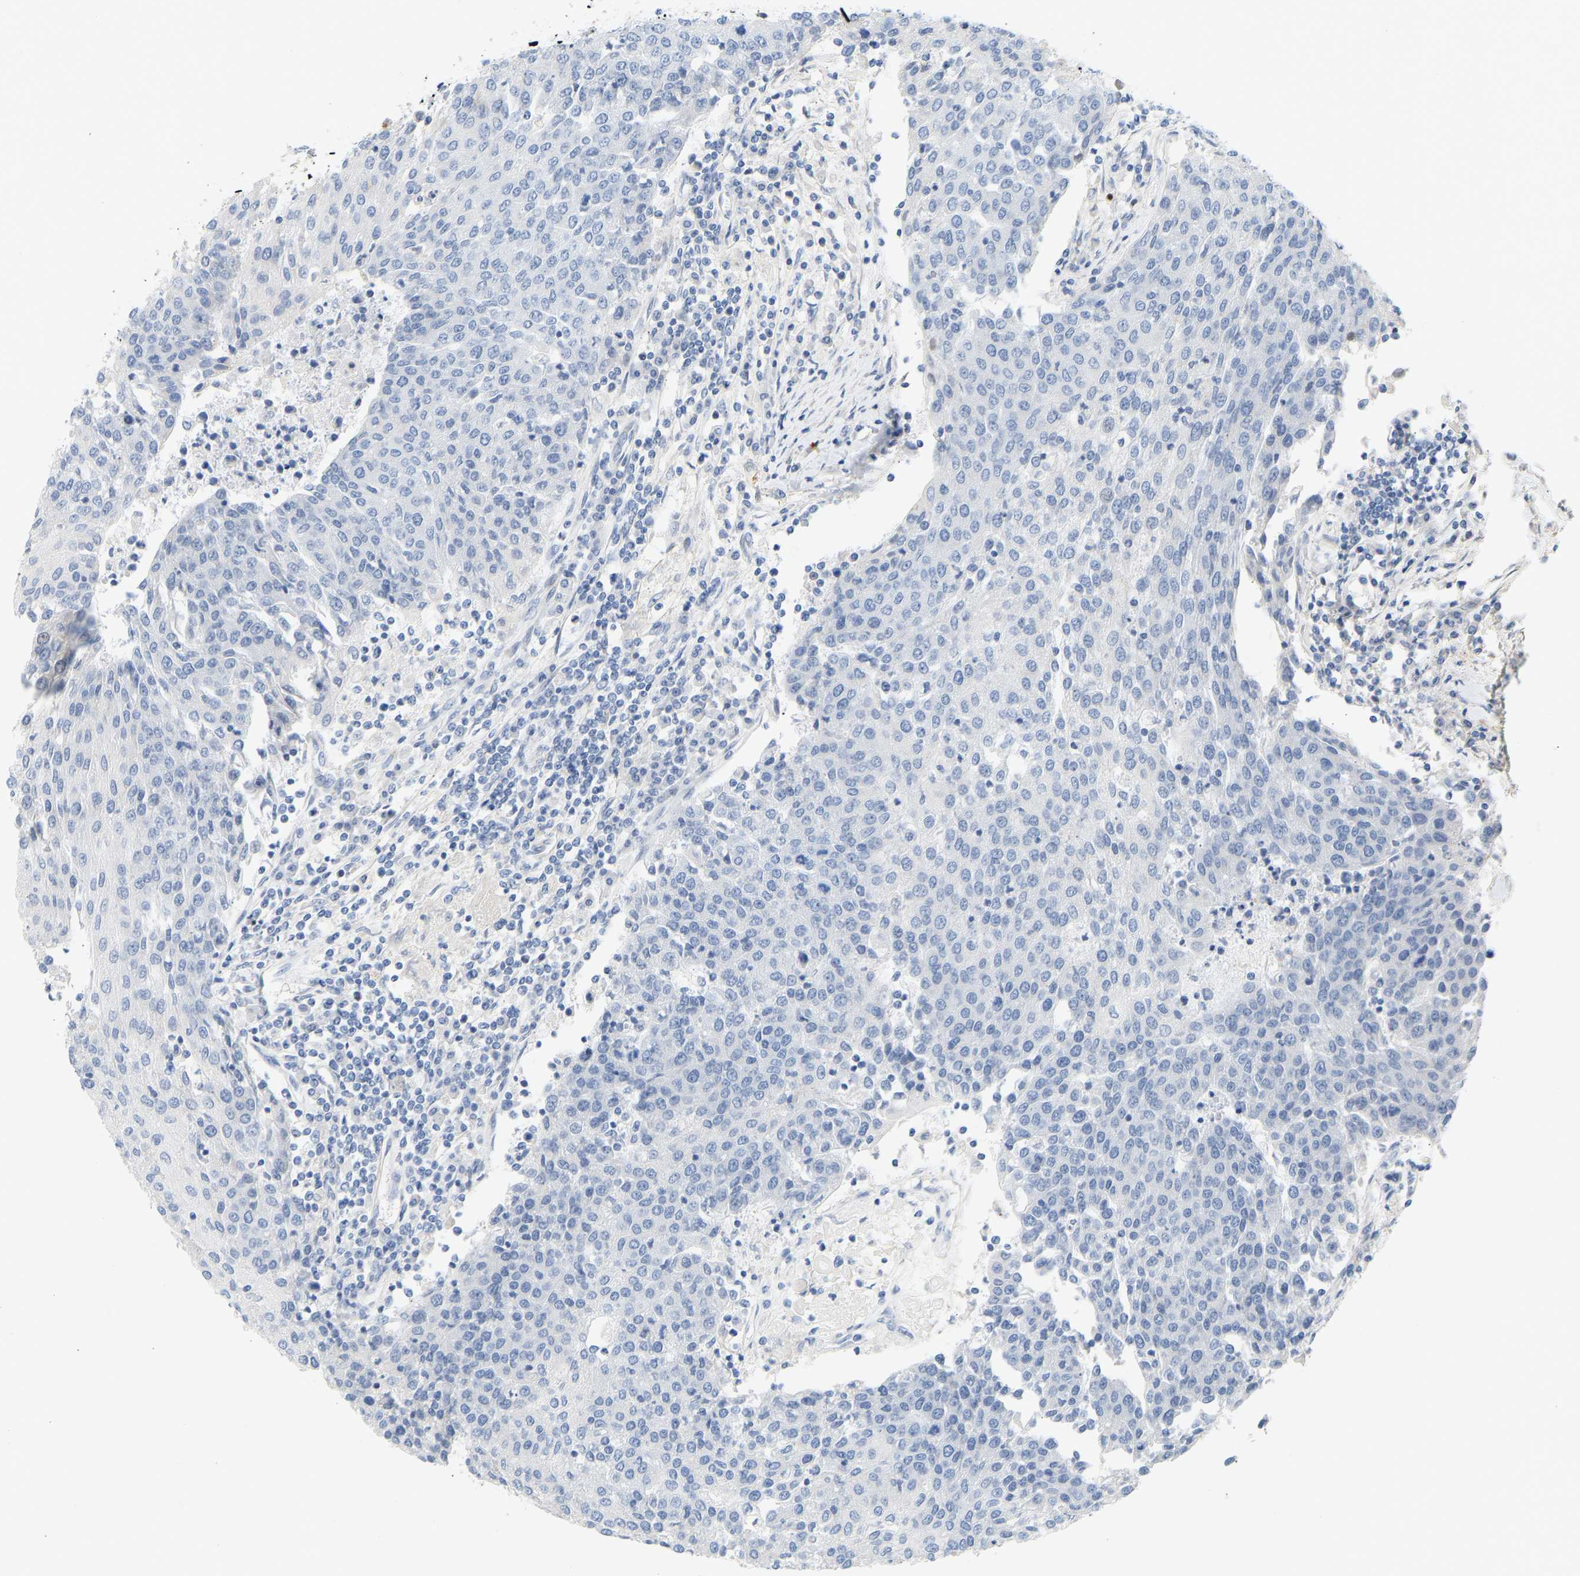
{"staining": {"intensity": "negative", "quantity": "none", "location": "none"}, "tissue": "urothelial cancer", "cell_type": "Tumor cells", "image_type": "cancer", "snomed": [{"axis": "morphology", "description": "Urothelial carcinoma, High grade"}, {"axis": "topography", "description": "Urinary bladder"}], "caption": "High power microscopy histopathology image of an immunohistochemistry histopathology image of urothelial cancer, revealing no significant staining in tumor cells. (Immunohistochemistry, brightfield microscopy, high magnification).", "gene": "SLC30A7", "patient": {"sex": "female", "age": 85}}